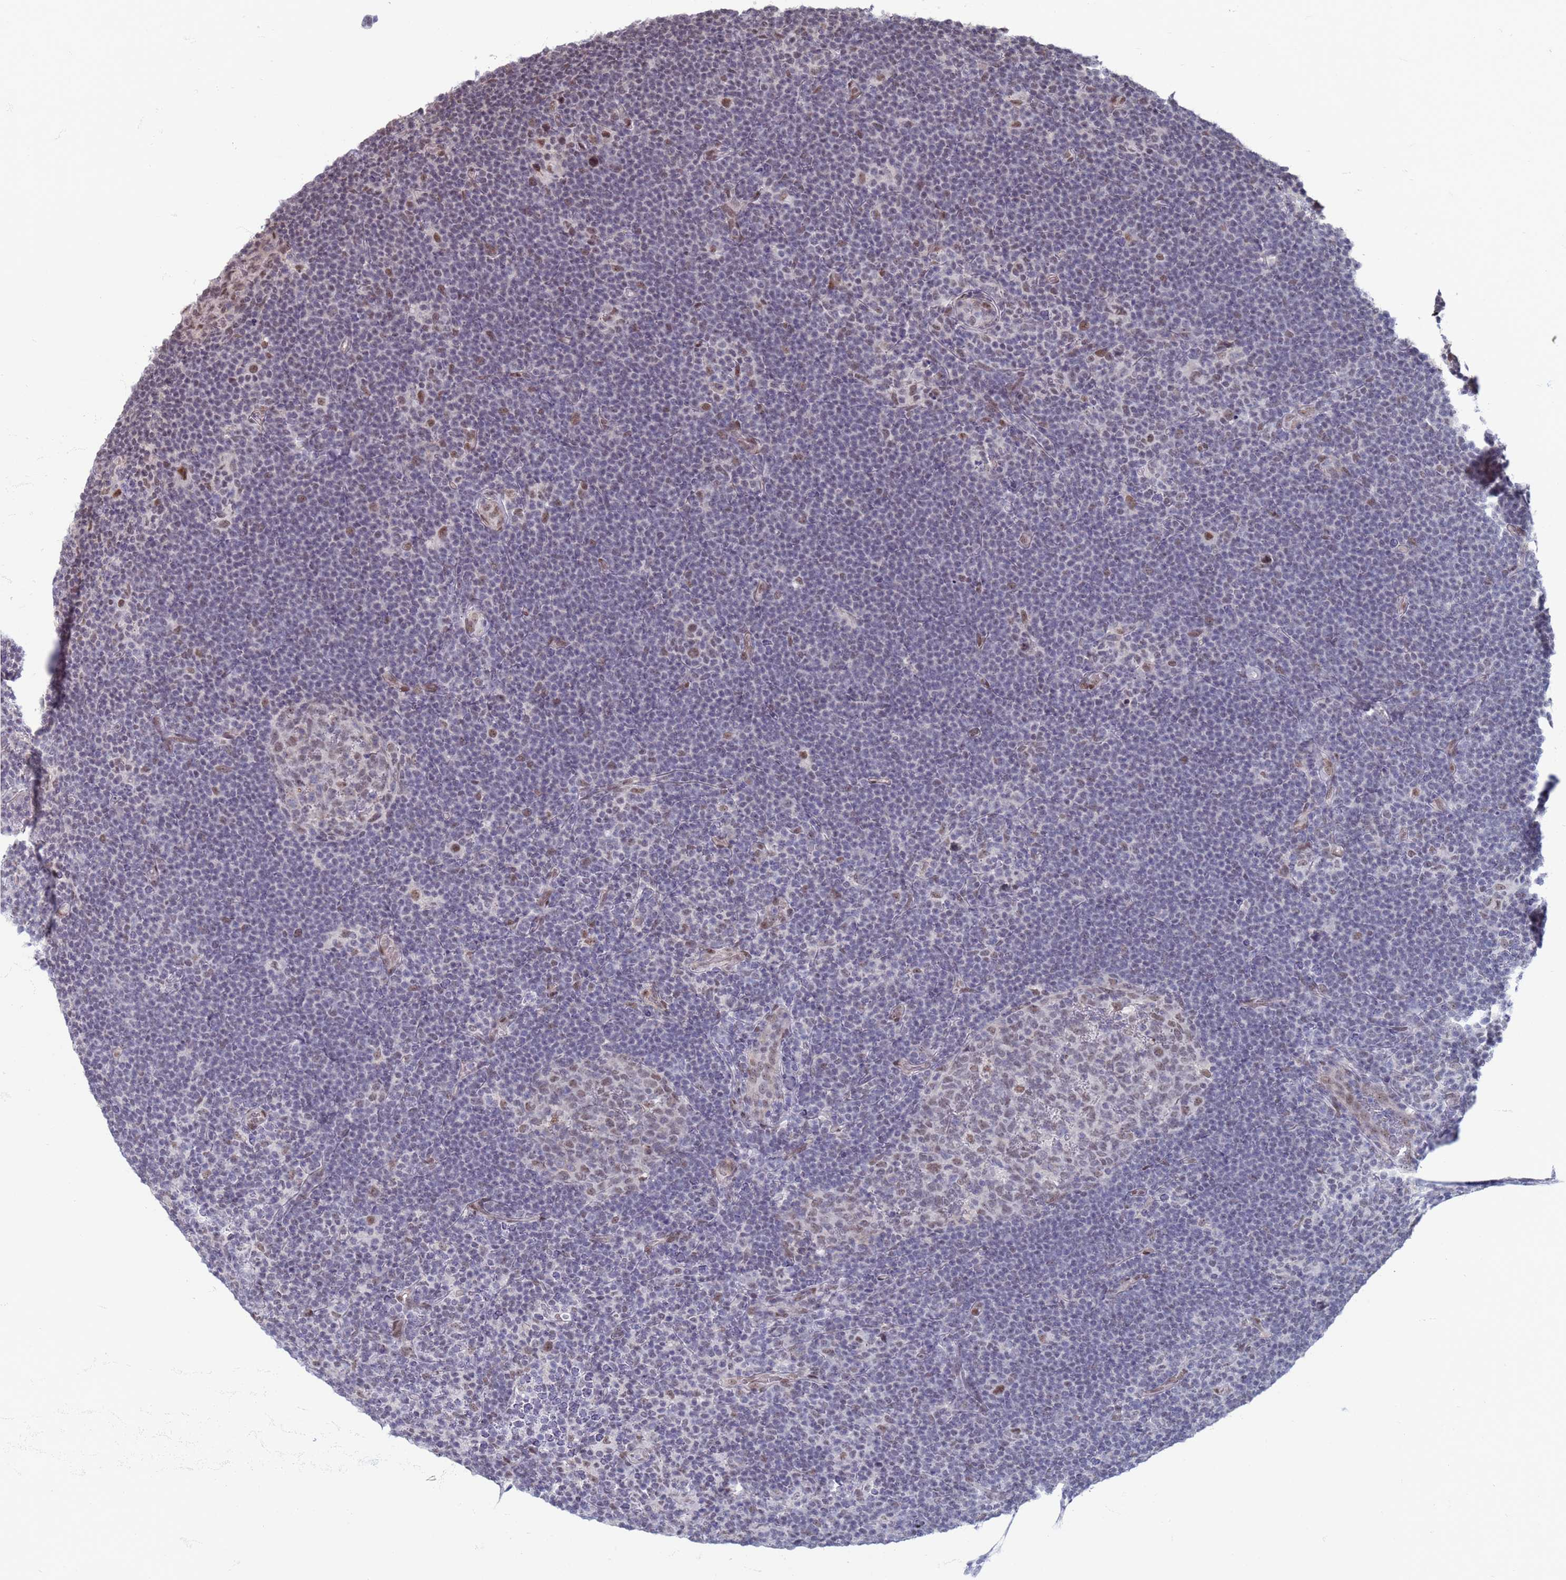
{"staining": {"intensity": "moderate", "quantity": ">75%", "location": "nuclear"}, "tissue": "lymphoma", "cell_type": "Tumor cells", "image_type": "cancer", "snomed": [{"axis": "morphology", "description": "Hodgkin's disease, NOS"}, {"axis": "topography", "description": "Lymph node"}], "caption": "Hodgkin's disease was stained to show a protein in brown. There is medium levels of moderate nuclear positivity in about >75% of tumor cells.", "gene": "SAE1", "patient": {"sex": "female", "age": 57}}